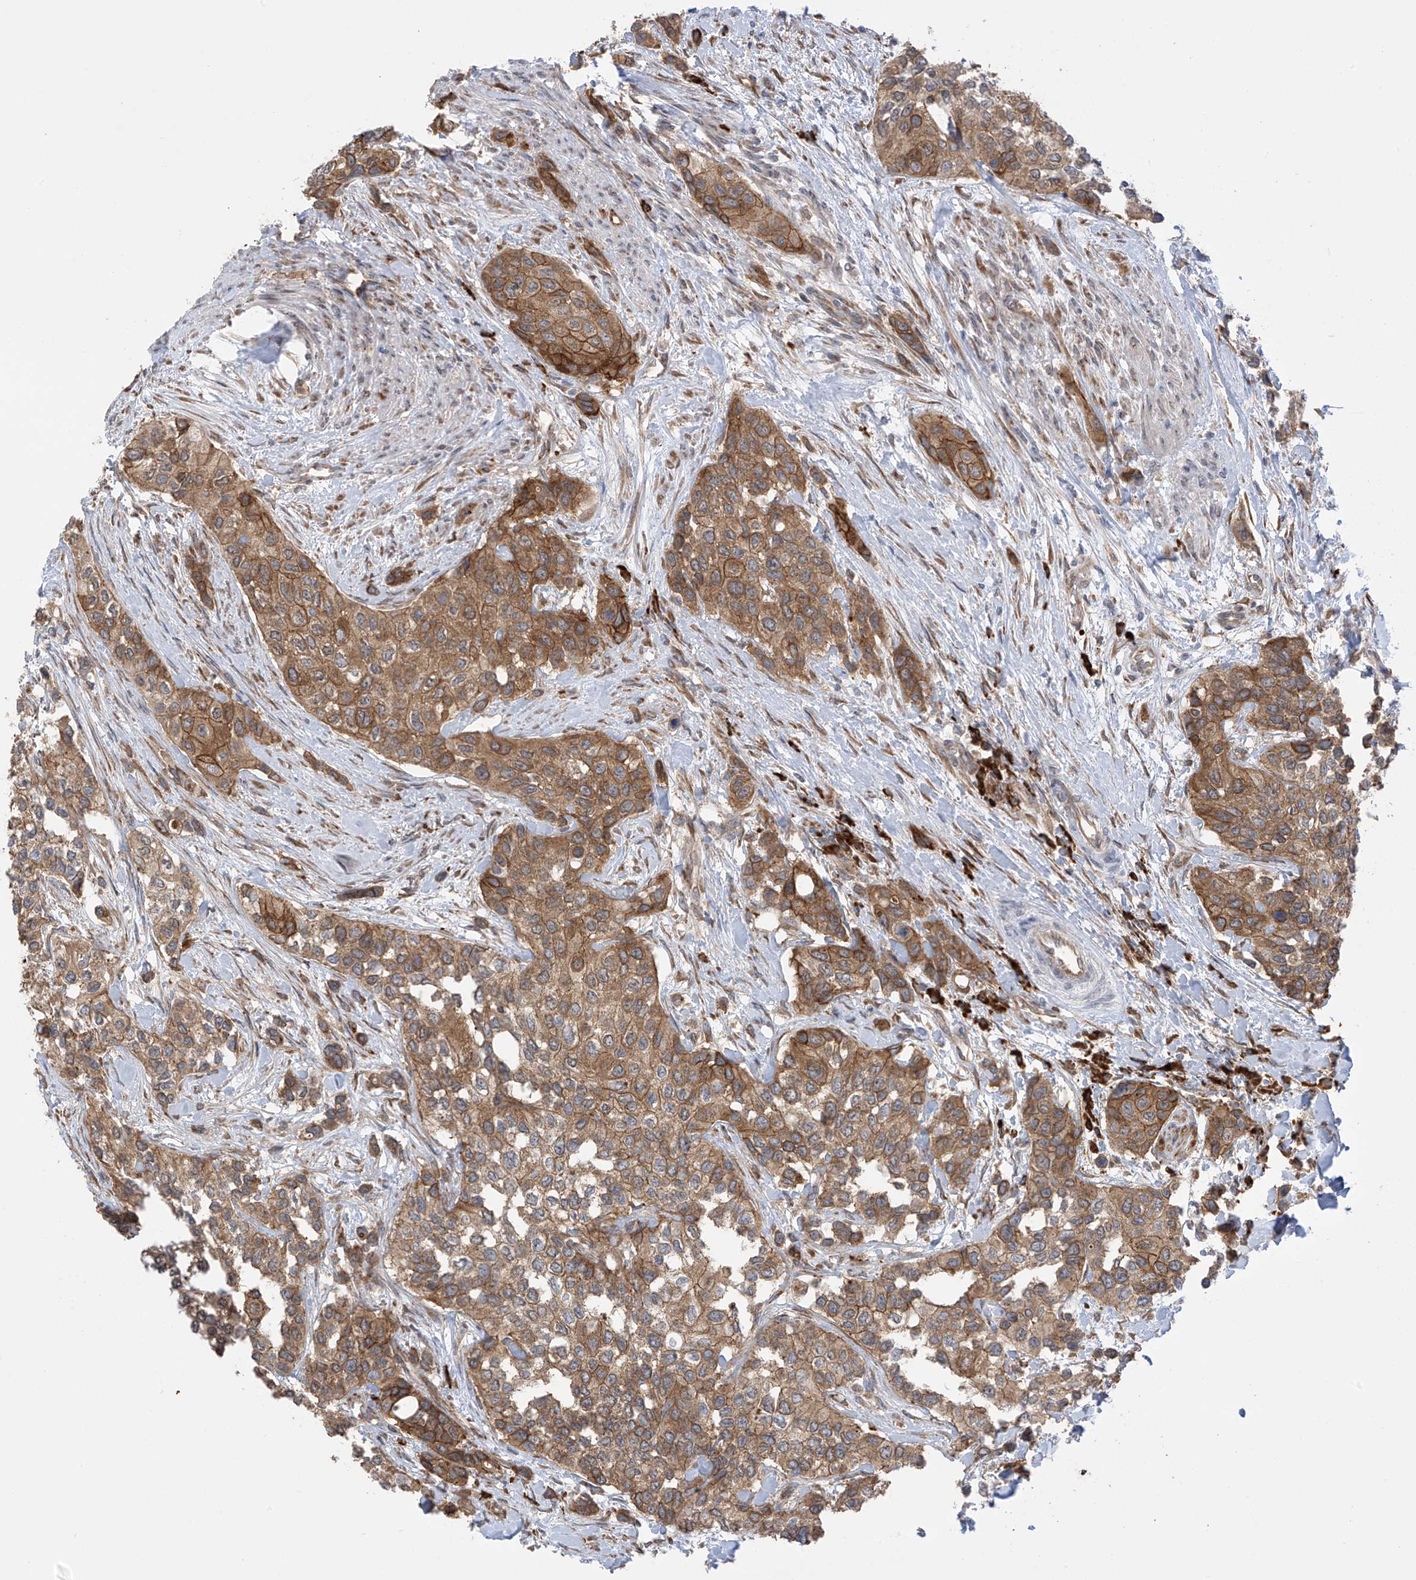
{"staining": {"intensity": "strong", "quantity": ">75%", "location": "cytoplasmic/membranous"}, "tissue": "urothelial cancer", "cell_type": "Tumor cells", "image_type": "cancer", "snomed": [{"axis": "morphology", "description": "Normal tissue, NOS"}, {"axis": "morphology", "description": "Urothelial carcinoma, High grade"}, {"axis": "topography", "description": "Vascular tissue"}, {"axis": "topography", "description": "Urinary bladder"}], "caption": "Immunohistochemical staining of high-grade urothelial carcinoma displays high levels of strong cytoplasmic/membranous expression in about >75% of tumor cells.", "gene": "KIAA1522", "patient": {"sex": "female", "age": 56}}